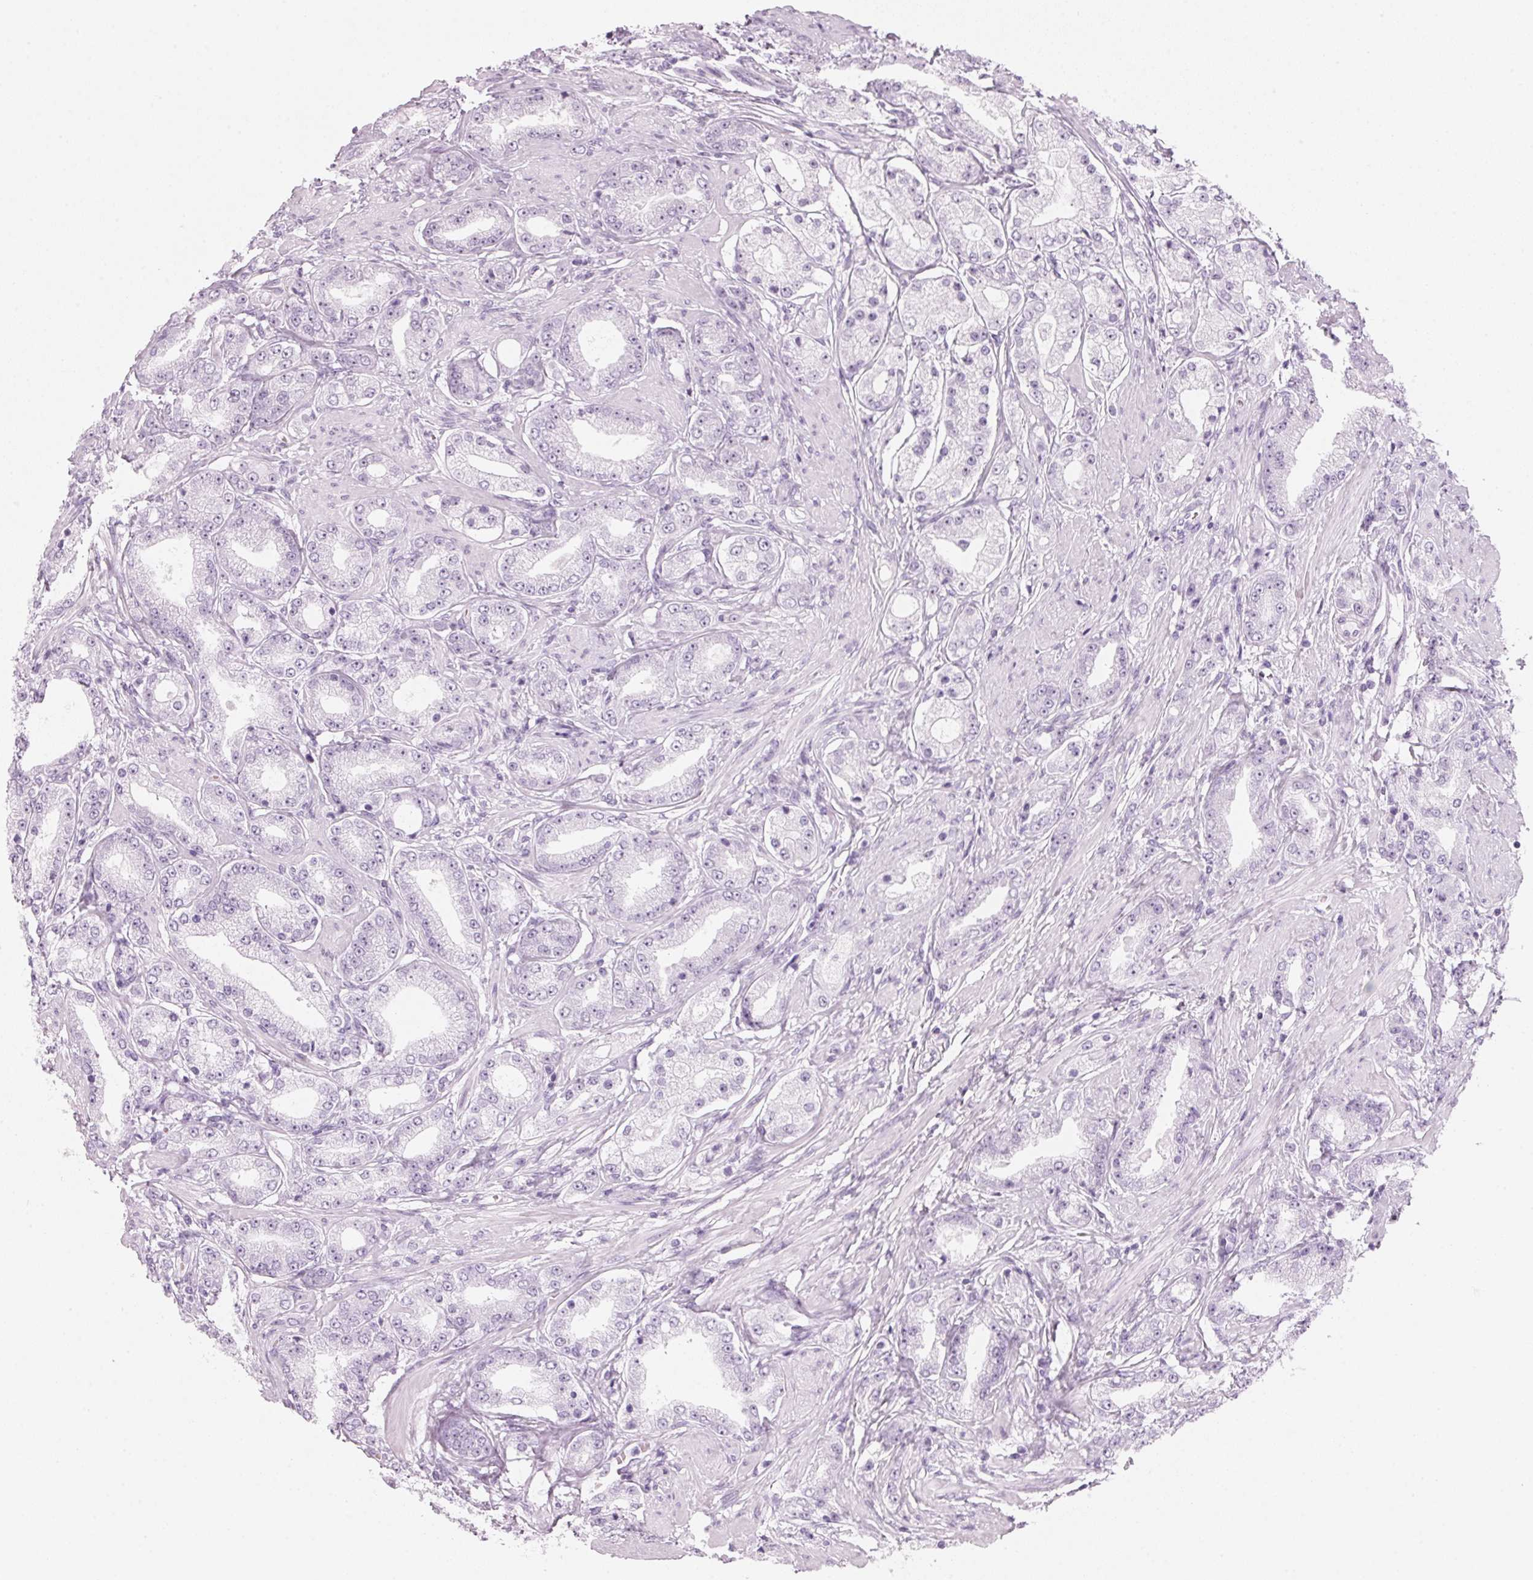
{"staining": {"intensity": "negative", "quantity": "none", "location": "none"}, "tissue": "prostate cancer", "cell_type": "Tumor cells", "image_type": "cancer", "snomed": [{"axis": "morphology", "description": "Adenocarcinoma, High grade"}, {"axis": "topography", "description": "Prostate"}], "caption": "High power microscopy micrograph of an immunohistochemistry micrograph of prostate high-grade adenocarcinoma, revealing no significant staining in tumor cells.", "gene": "DNTTIP2", "patient": {"sex": "male", "age": 67}}